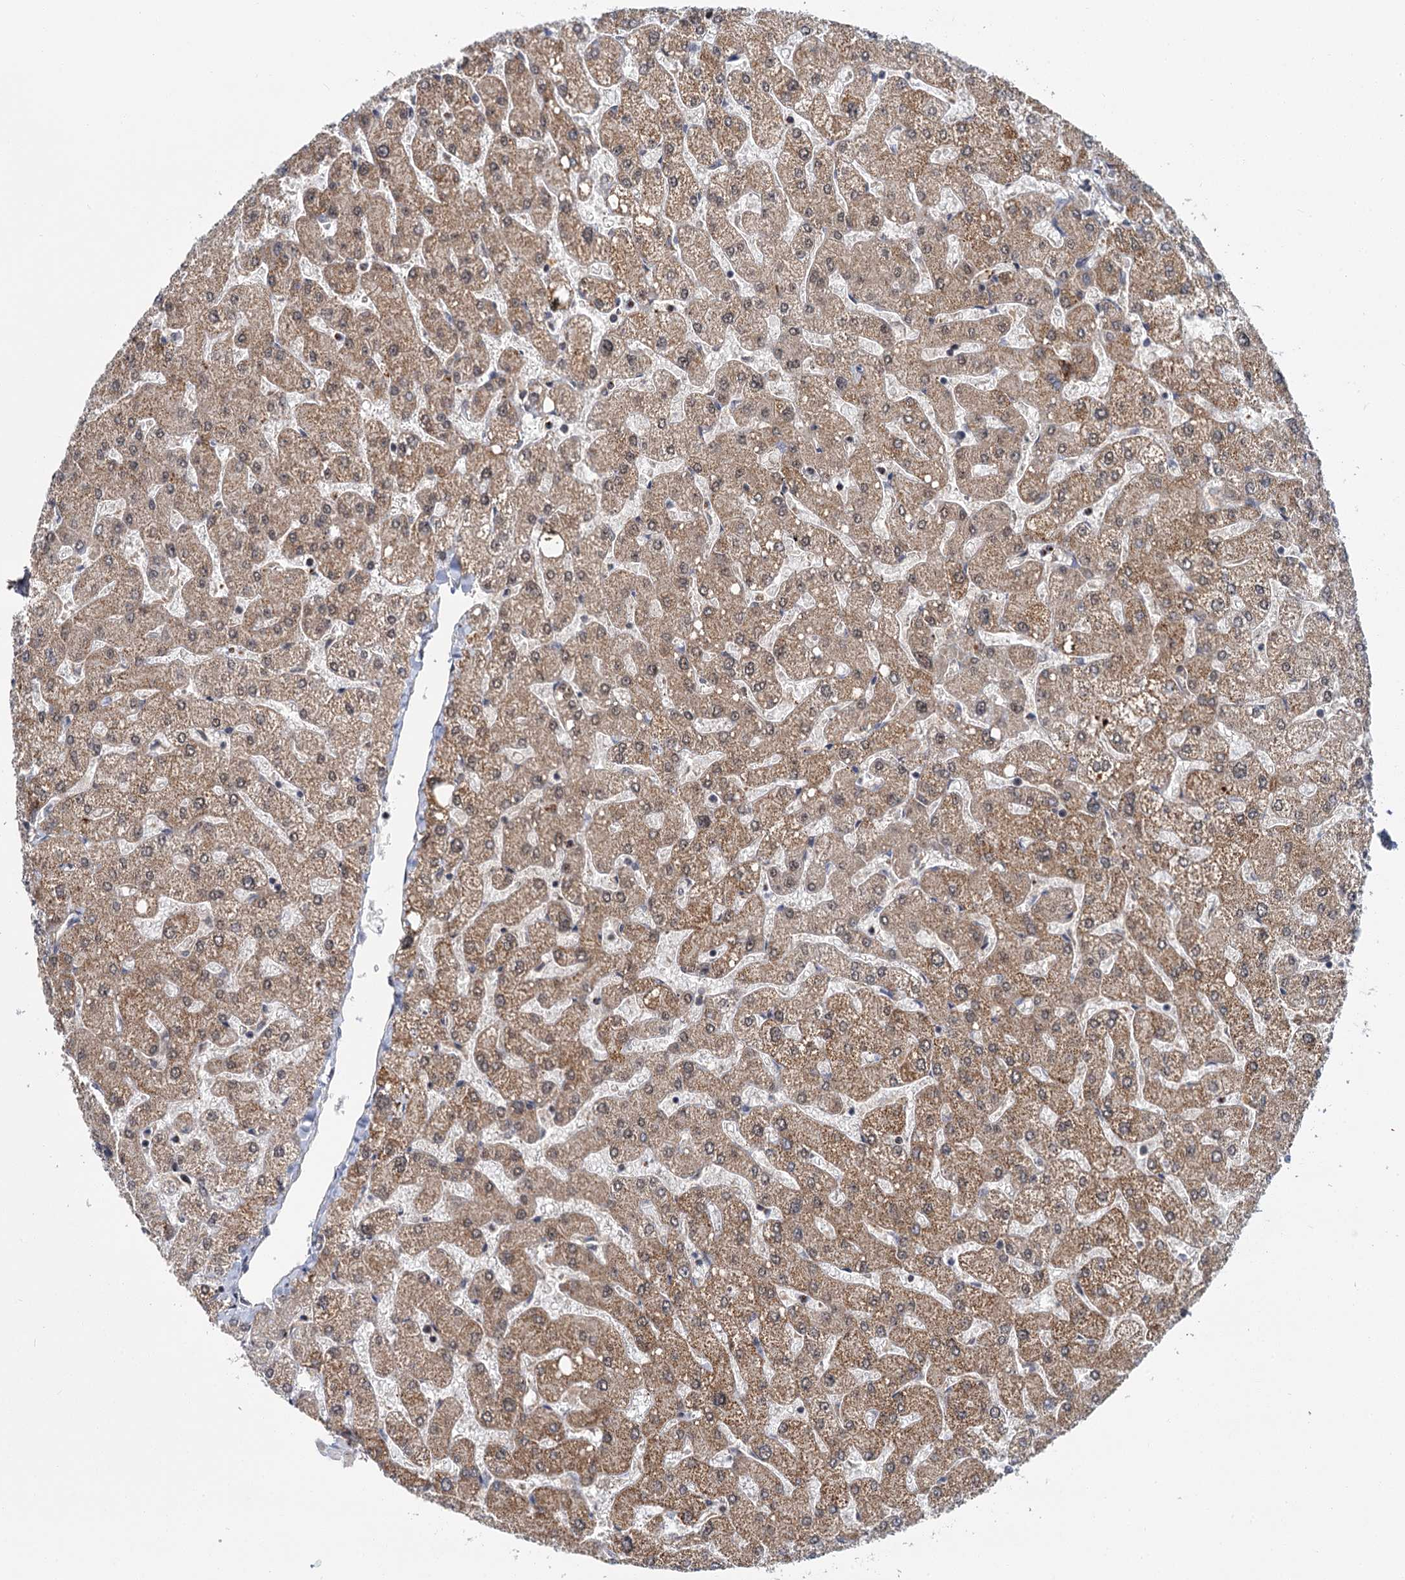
{"staining": {"intensity": "weak", "quantity": ">75%", "location": "cytoplasmic/membranous"}, "tissue": "liver", "cell_type": "Cholangiocytes", "image_type": "normal", "snomed": [{"axis": "morphology", "description": "Normal tissue, NOS"}, {"axis": "topography", "description": "Liver"}], "caption": "A brown stain labels weak cytoplasmic/membranous positivity of a protein in cholangiocytes of unremarkable liver. (DAB IHC with brightfield microscopy, high magnification).", "gene": "MBD6", "patient": {"sex": "male", "age": 55}}